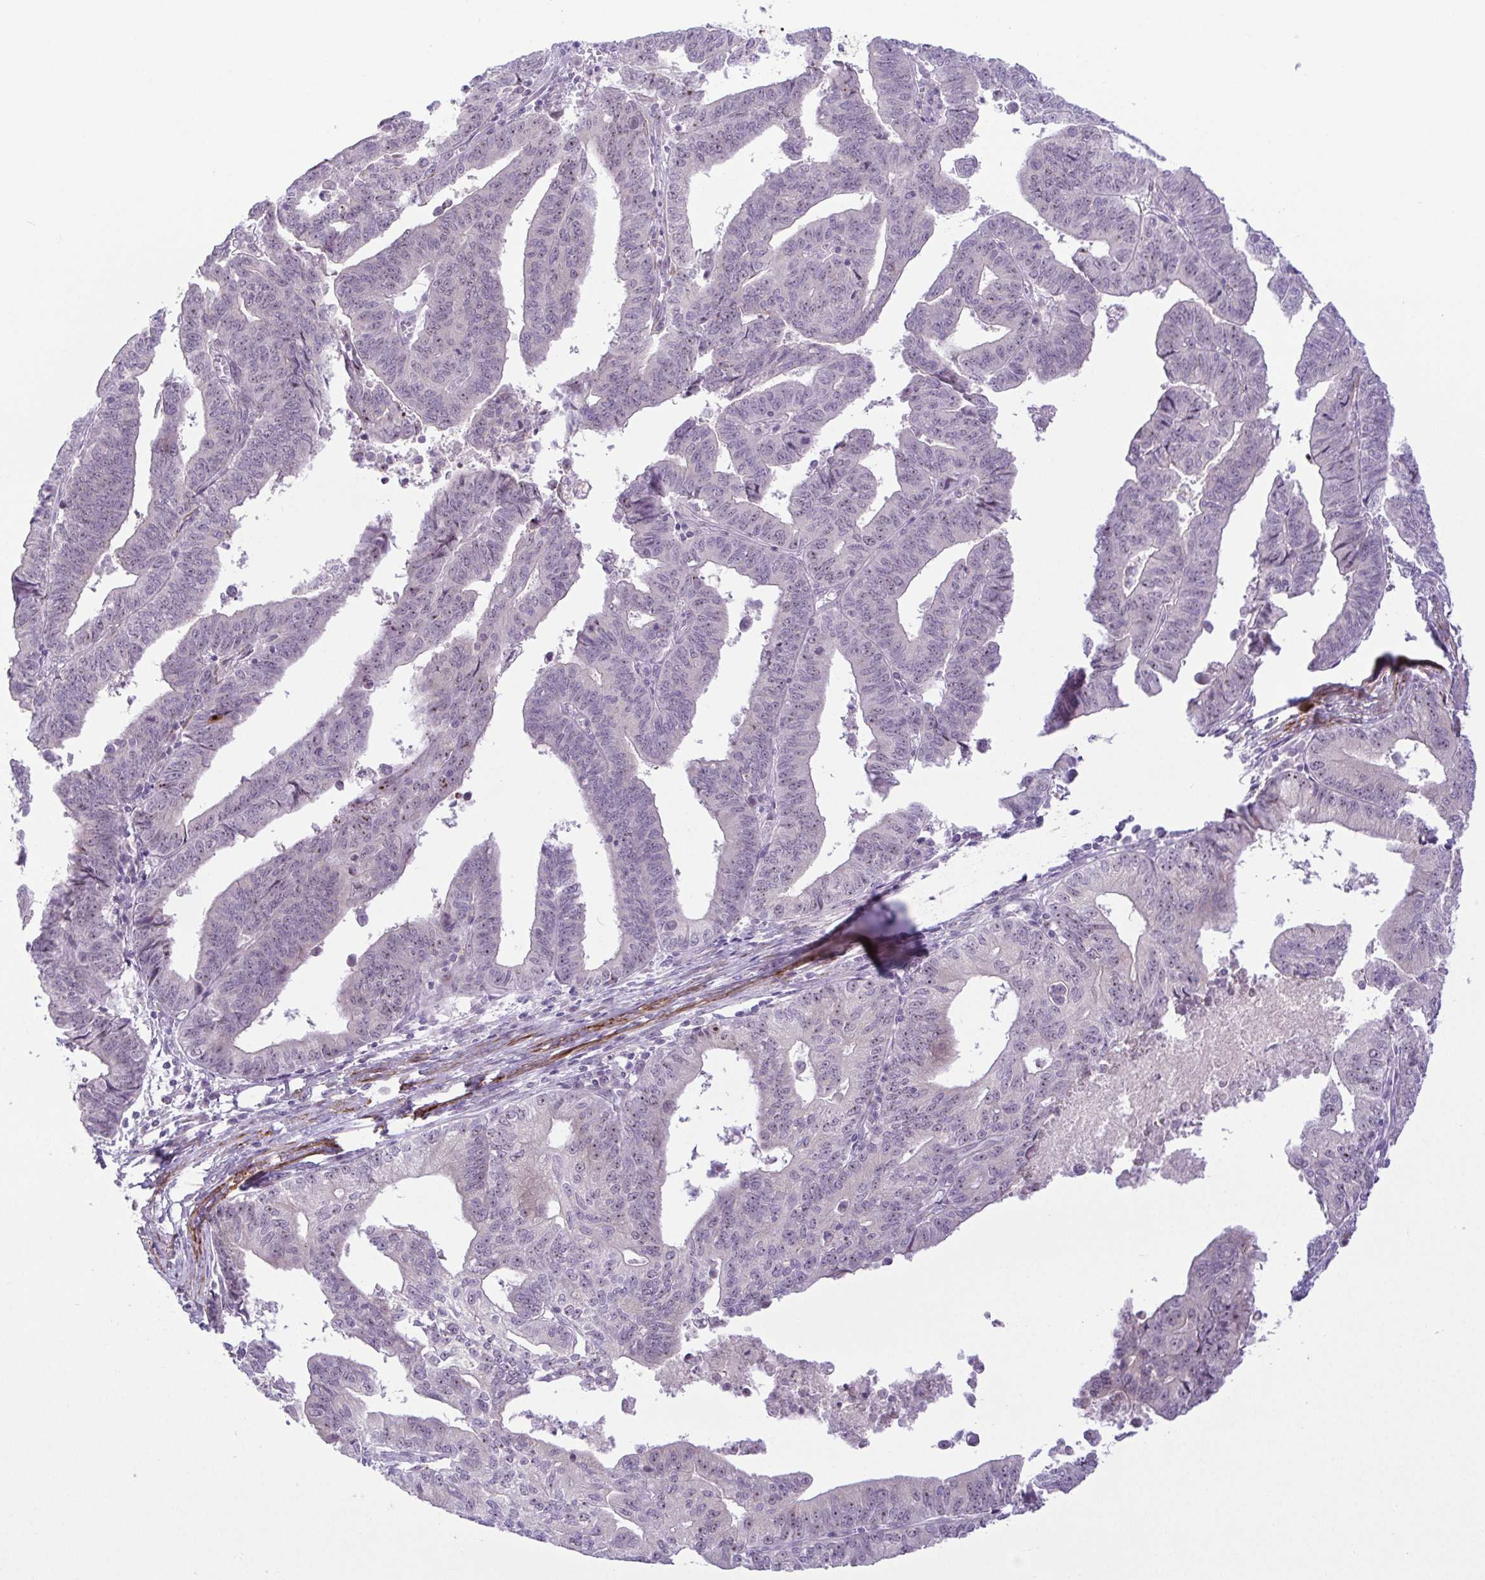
{"staining": {"intensity": "negative", "quantity": "none", "location": "none"}, "tissue": "endometrial cancer", "cell_type": "Tumor cells", "image_type": "cancer", "snomed": [{"axis": "morphology", "description": "Adenocarcinoma, NOS"}, {"axis": "topography", "description": "Endometrium"}], "caption": "An IHC photomicrograph of adenocarcinoma (endometrial) is shown. There is no staining in tumor cells of adenocarcinoma (endometrial).", "gene": "RSL24D1", "patient": {"sex": "female", "age": 65}}